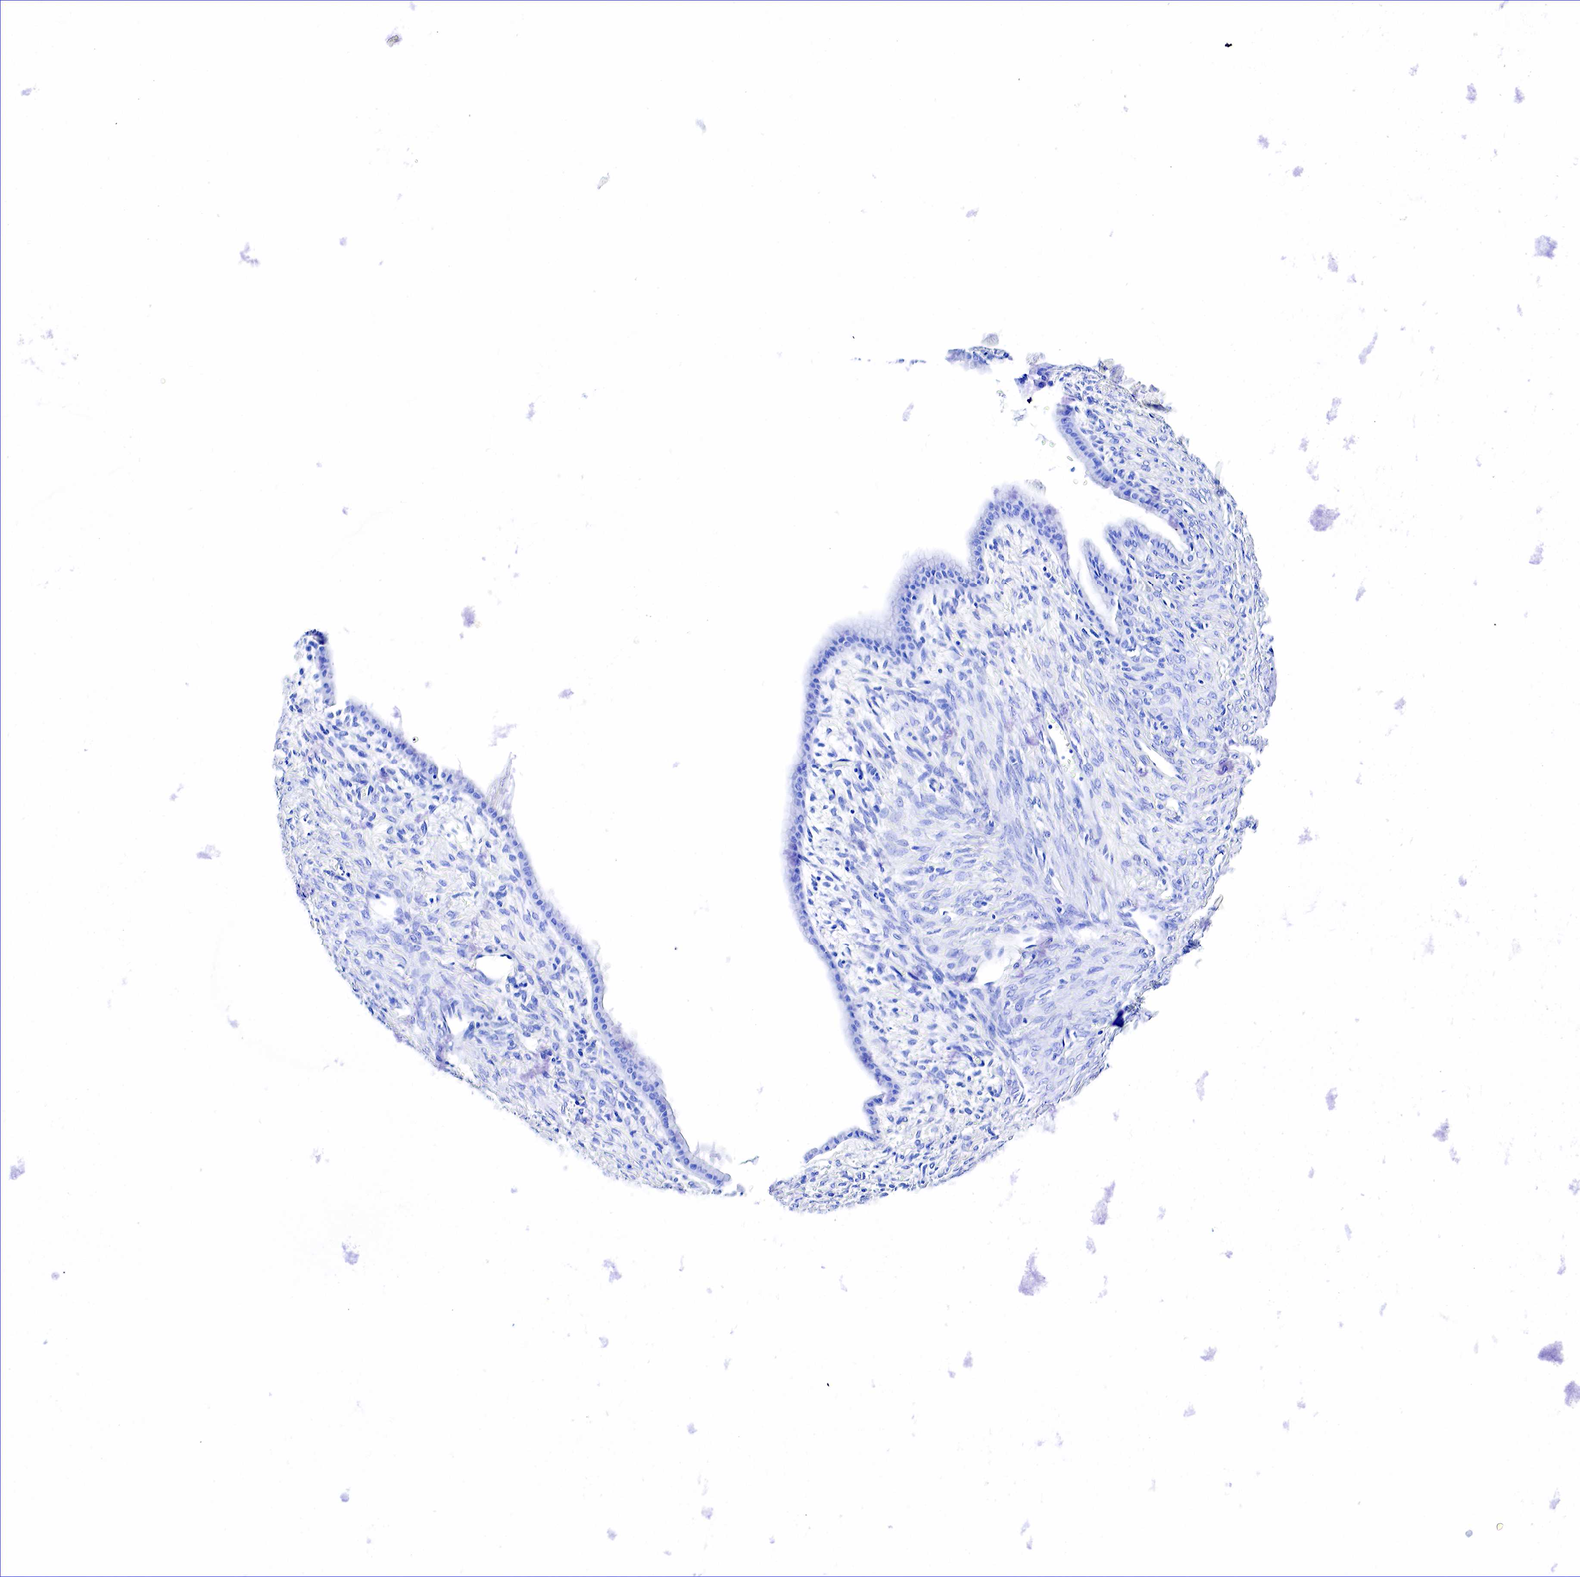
{"staining": {"intensity": "negative", "quantity": "none", "location": "none"}, "tissue": "ovarian cancer", "cell_type": "Tumor cells", "image_type": "cancer", "snomed": [{"axis": "morphology", "description": "Cystadenocarcinoma, mucinous, NOS"}, {"axis": "topography", "description": "Ovary"}], "caption": "A histopathology image of human mucinous cystadenocarcinoma (ovarian) is negative for staining in tumor cells.", "gene": "GAST", "patient": {"sex": "female", "age": 25}}